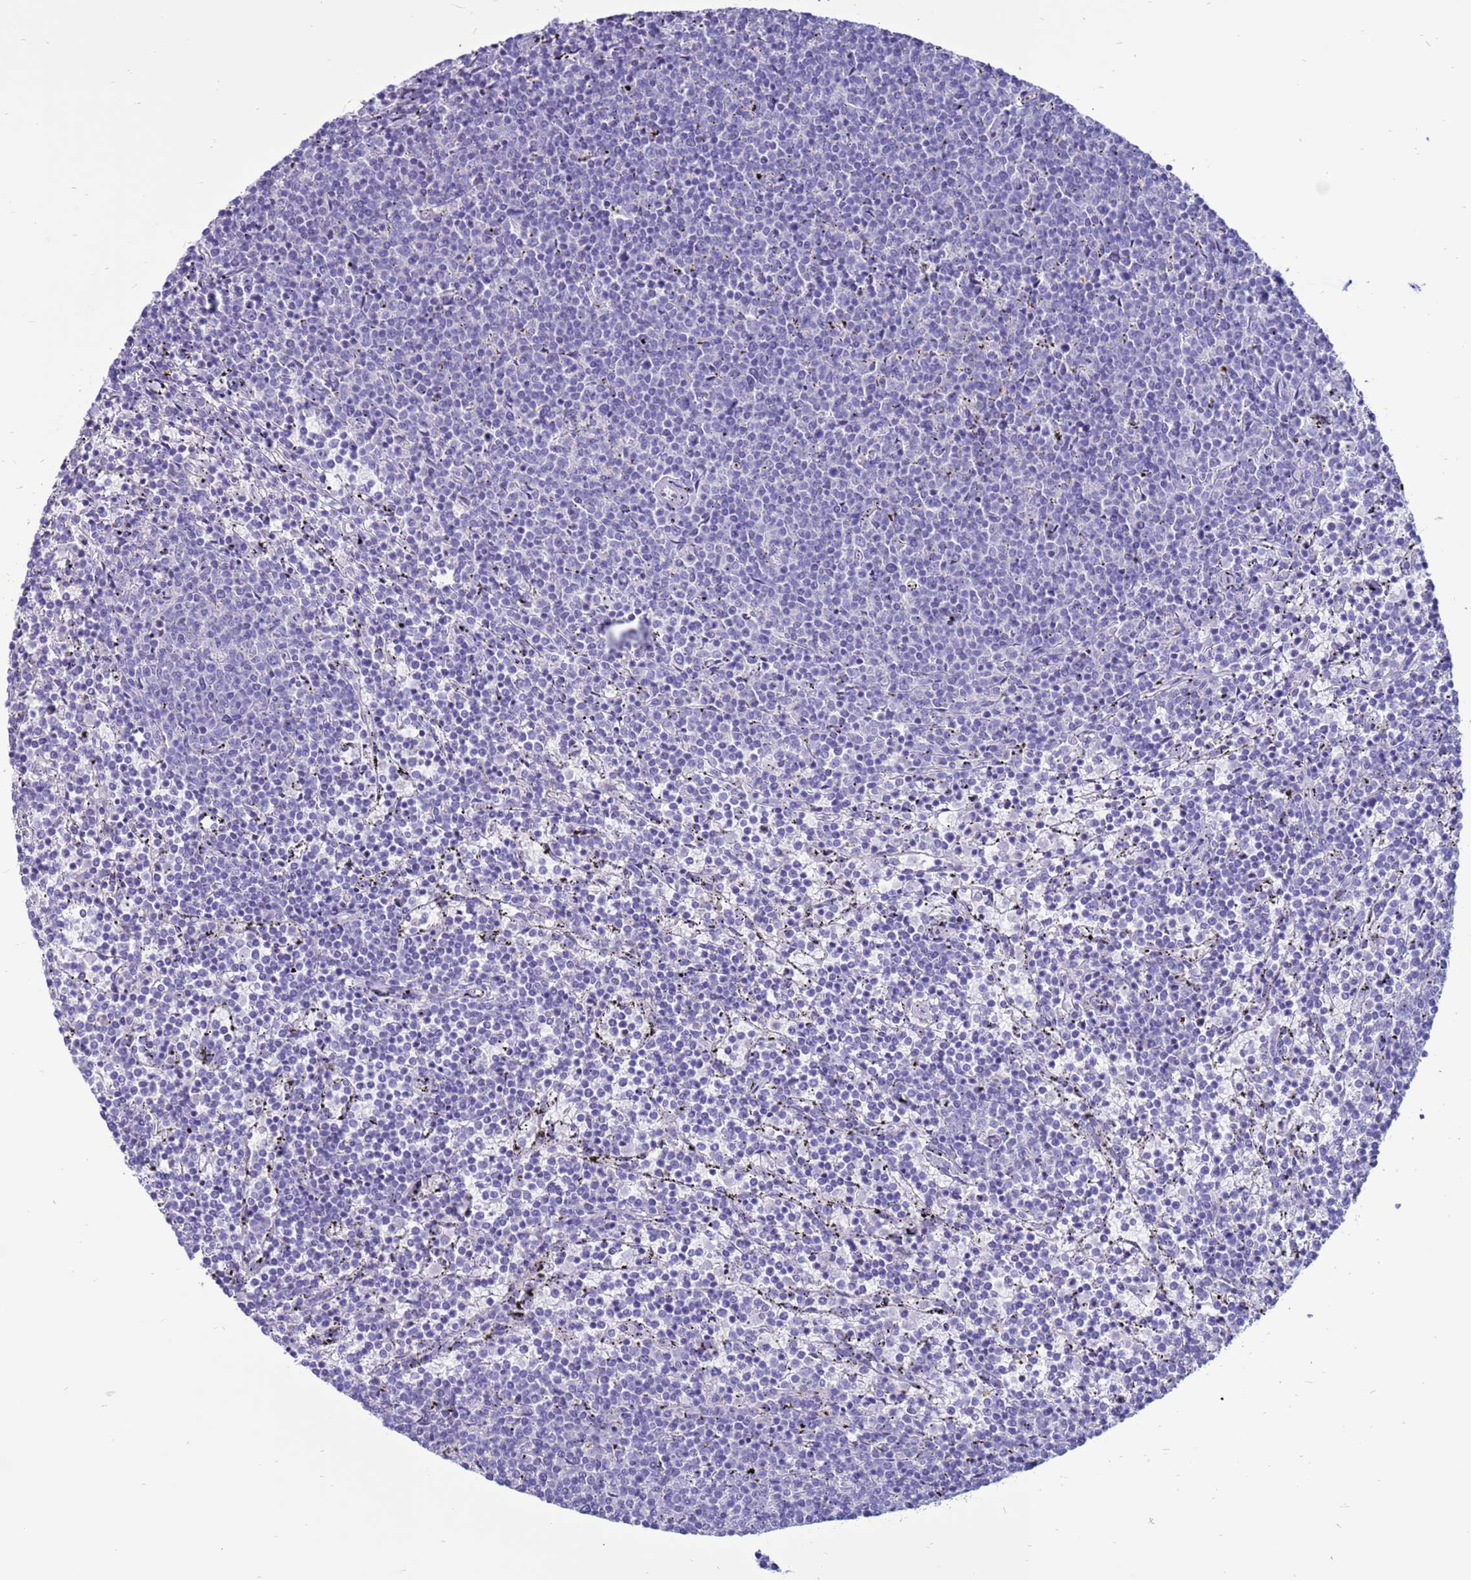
{"staining": {"intensity": "negative", "quantity": "none", "location": "none"}, "tissue": "lymphoma", "cell_type": "Tumor cells", "image_type": "cancer", "snomed": [{"axis": "morphology", "description": "Malignant lymphoma, non-Hodgkin's type, Low grade"}, {"axis": "topography", "description": "Spleen"}], "caption": "Lymphoma was stained to show a protein in brown. There is no significant expression in tumor cells.", "gene": "PDE10A", "patient": {"sex": "female", "age": 50}}